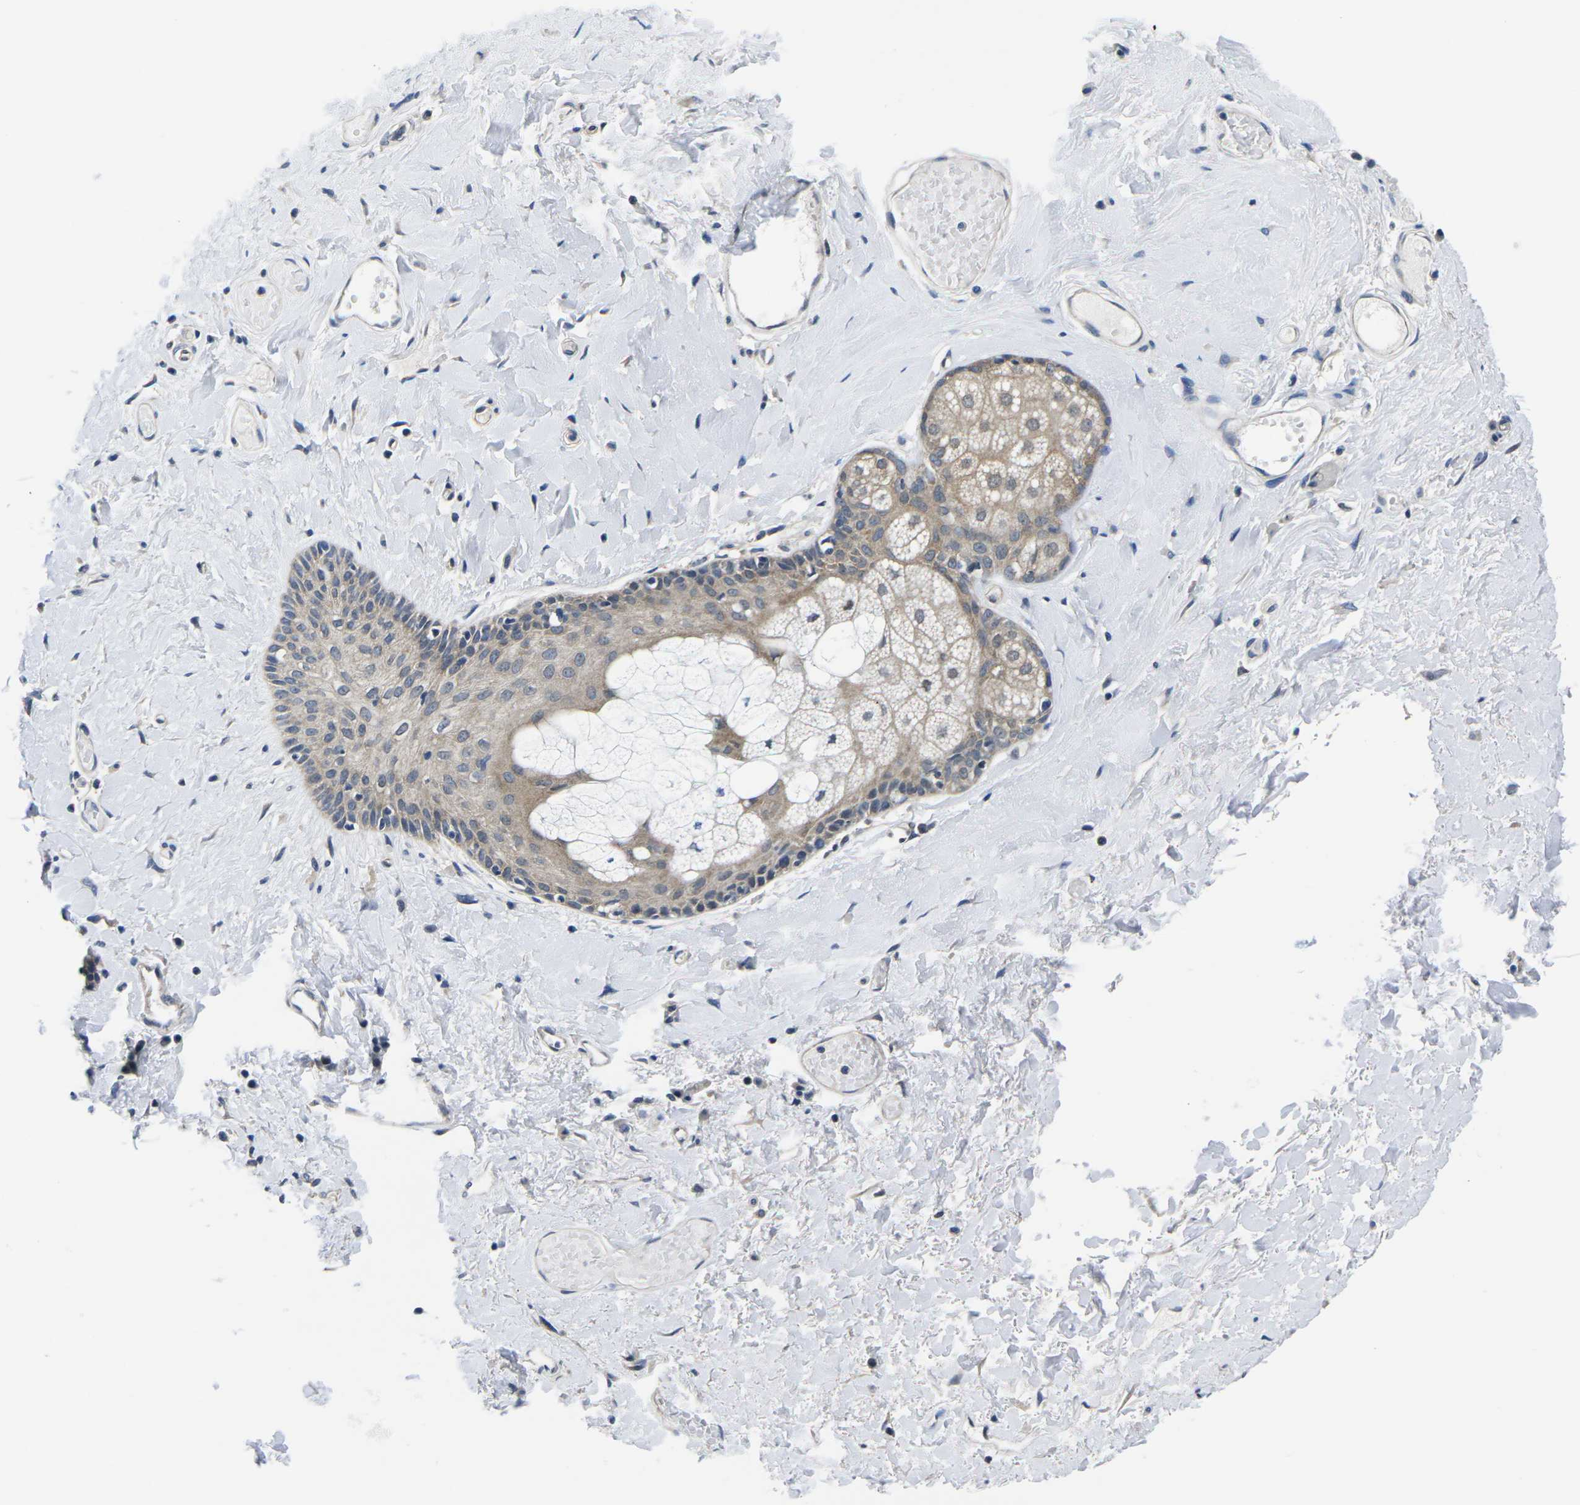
{"staining": {"intensity": "moderate", "quantity": ">75%", "location": "cytoplasmic/membranous"}, "tissue": "skin", "cell_type": "Epidermal cells", "image_type": "normal", "snomed": [{"axis": "morphology", "description": "Normal tissue, NOS"}, {"axis": "topography", "description": "Anal"}], "caption": "Immunohistochemical staining of benign skin exhibits medium levels of moderate cytoplasmic/membranous positivity in approximately >75% of epidermal cells.", "gene": "GSK3B", "patient": {"sex": "male", "age": 69}}